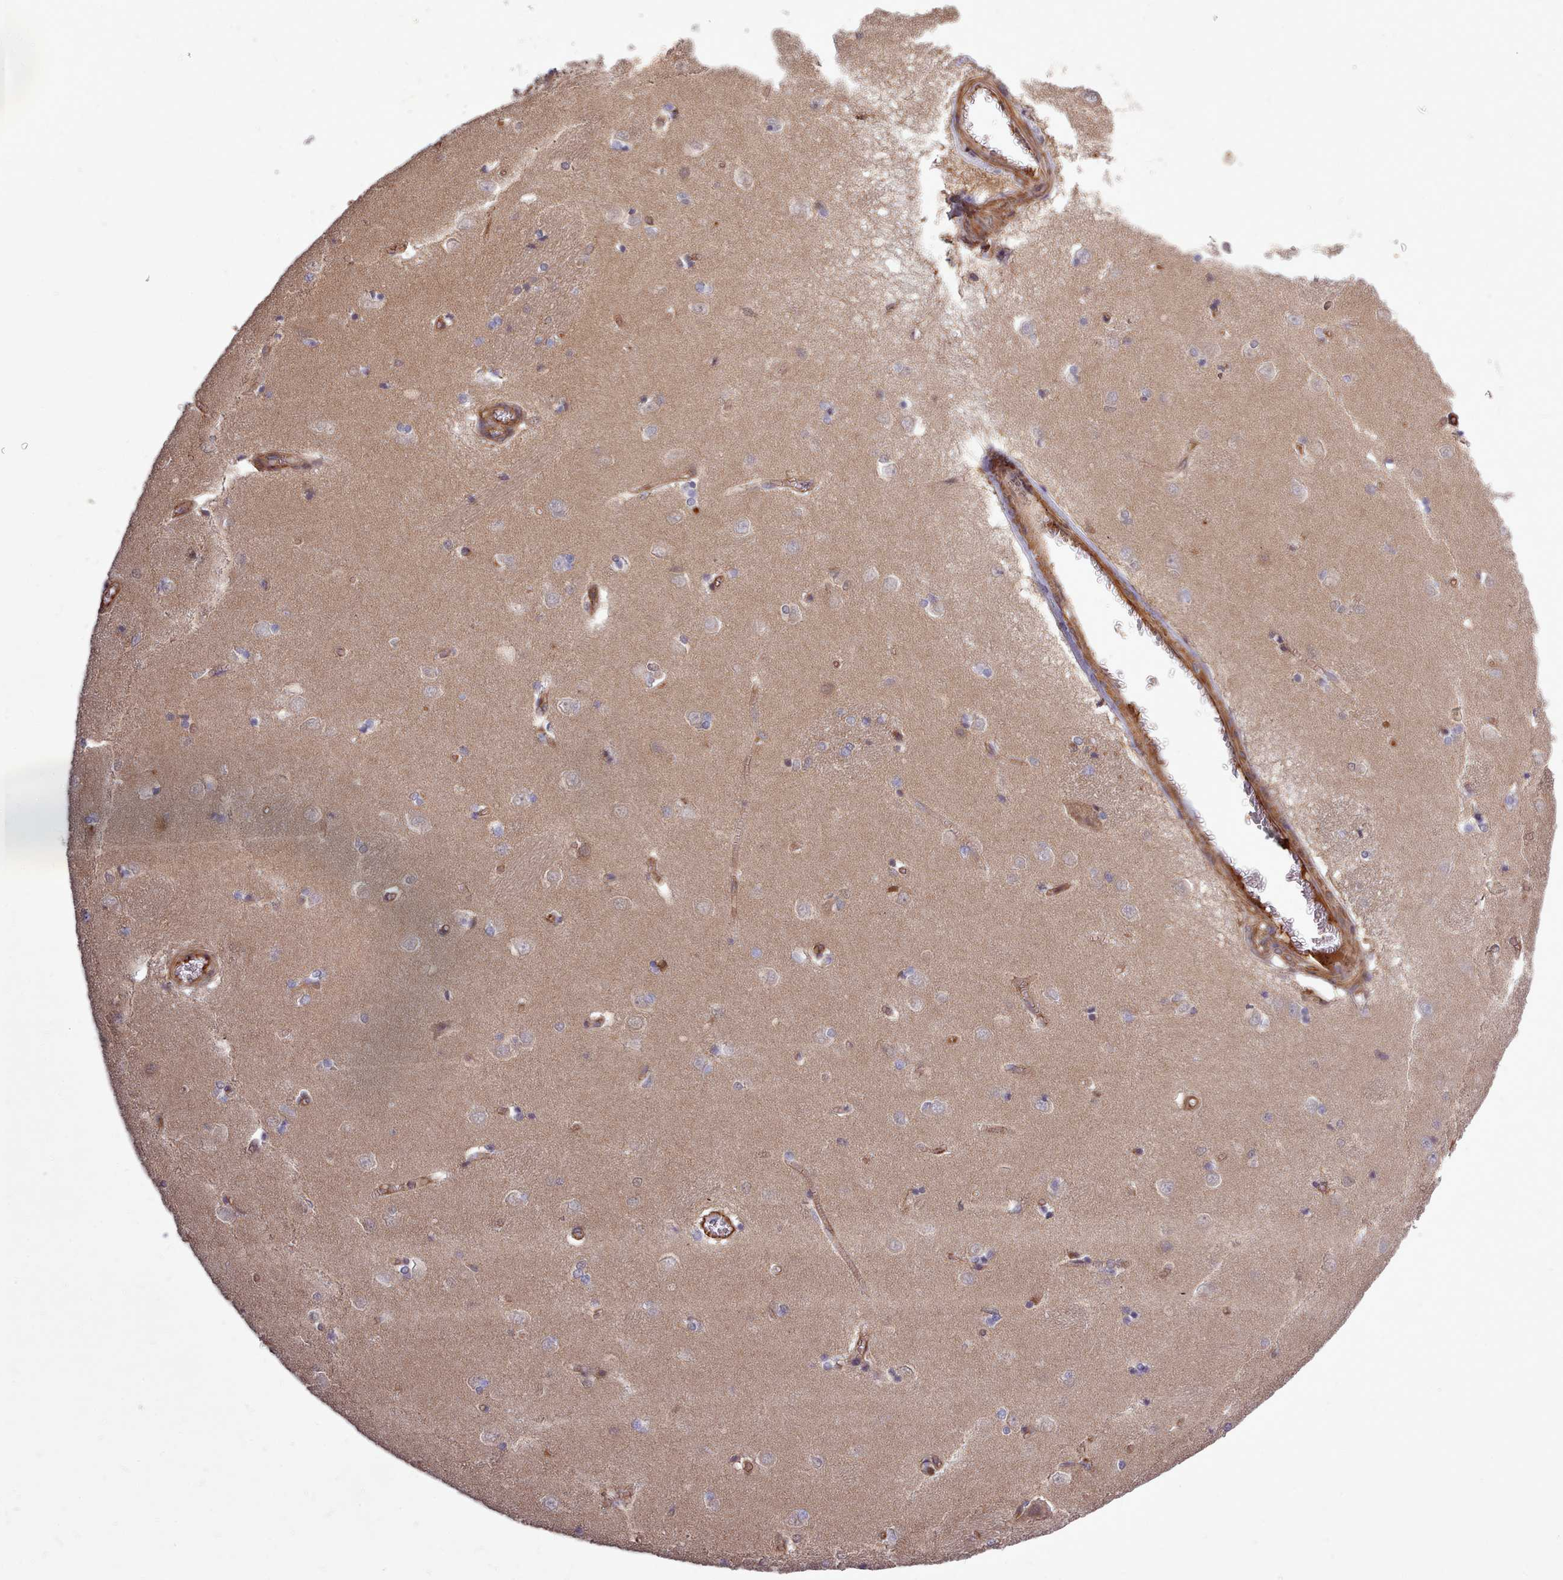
{"staining": {"intensity": "negative", "quantity": "none", "location": "none"}, "tissue": "caudate", "cell_type": "Glial cells", "image_type": "normal", "snomed": [{"axis": "morphology", "description": "Normal tissue, NOS"}, {"axis": "topography", "description": "Lateral ventricle wall"}], "caption": "High power microscopy micrograph of an IHC image of normal caudate, revealing no significant expression in glial cells. (Stains: DAB immunohistochemistry (IHC) with hematoxylin counter stain, Microscopy: brightfield microscopy at high magnification).", "gene": "STUB1", "patient": {"sex": "male", "age": 37}}